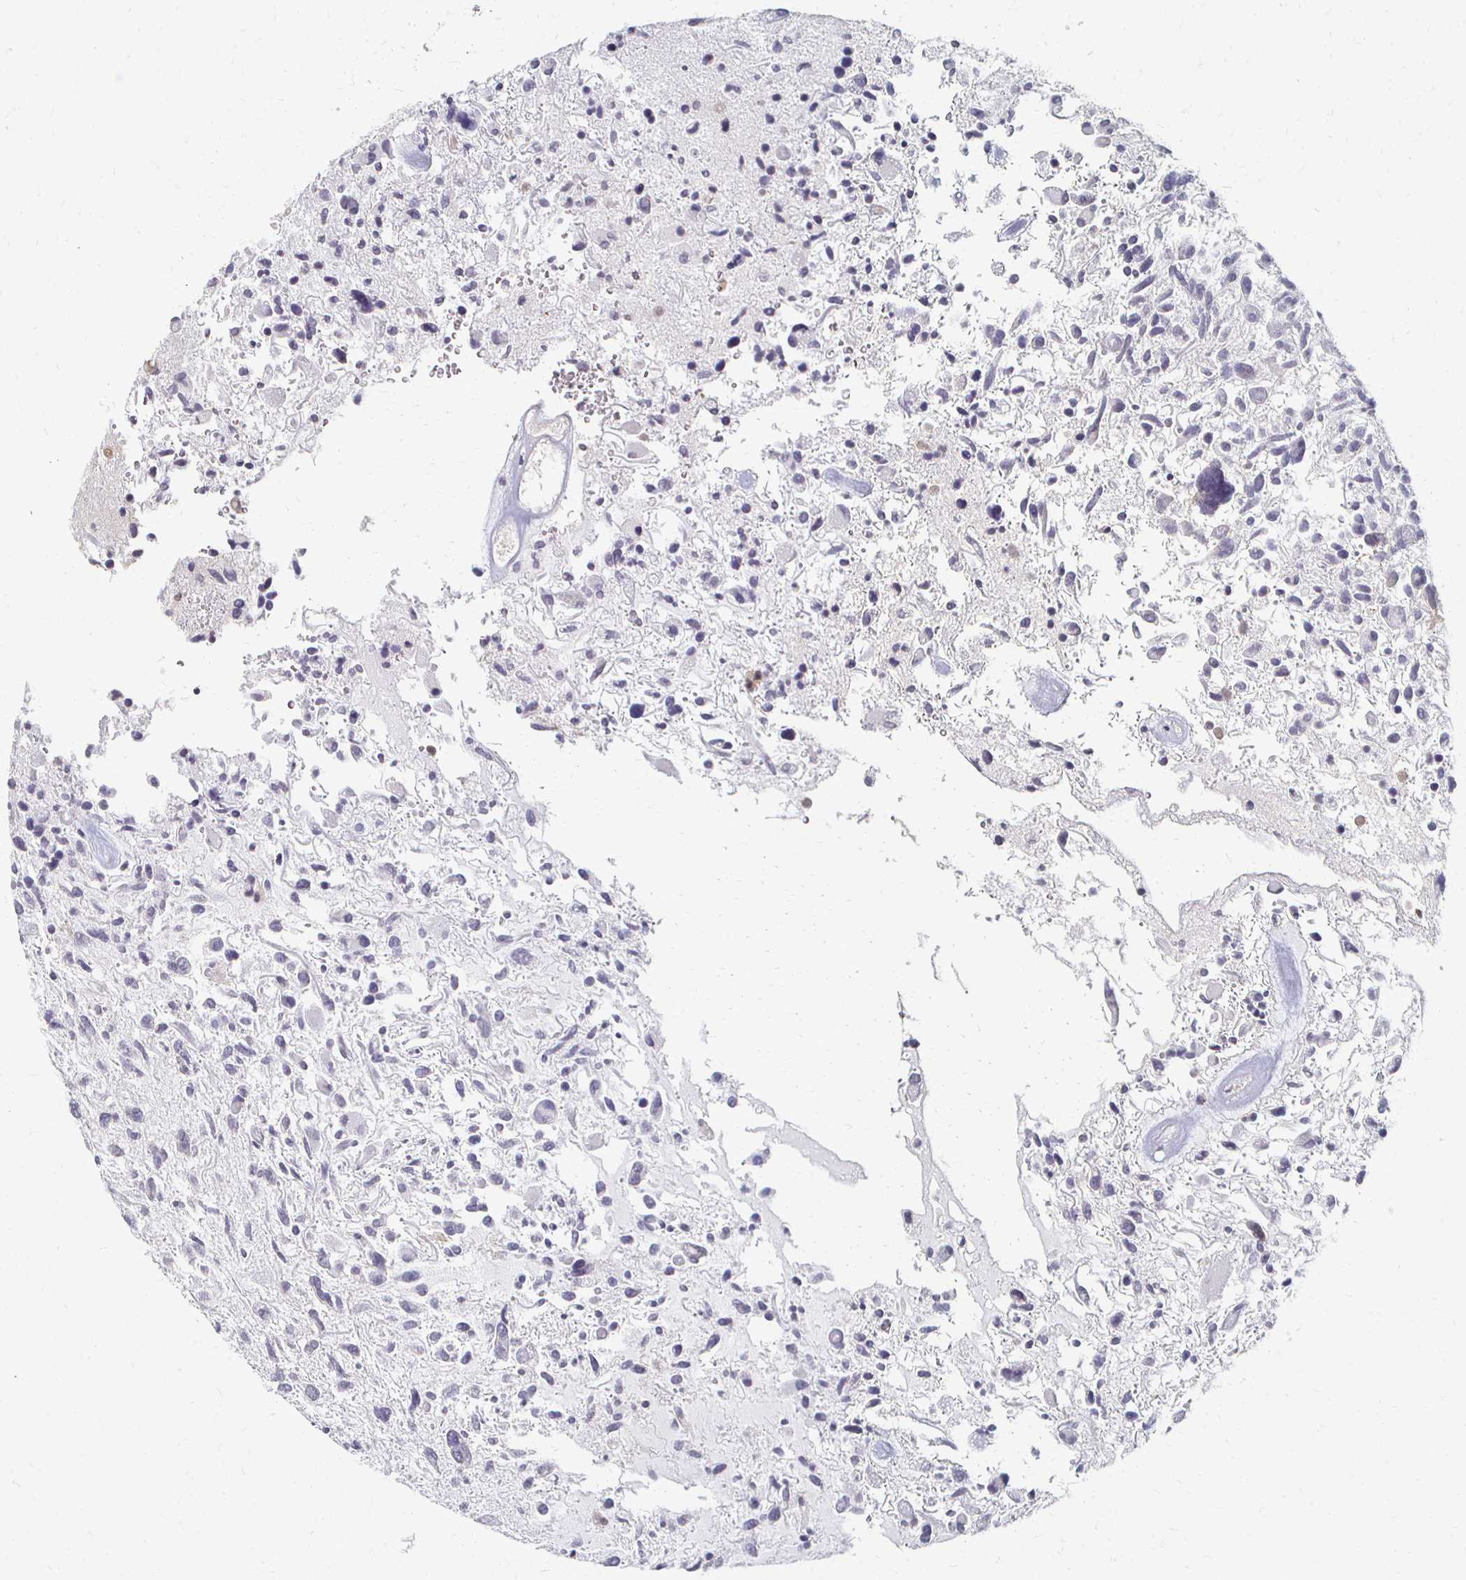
{"staining": {"intensity": "negative", "quantity": "none", "location": "none"}, "tissue": "glioma", "cell_type": "Tumor cells", "image_type": "cancer", "snomed": [{"axis": "morphology", "description": "Glioma, malignant, High grade"}, {"axis": "topography", "description": "Brain"}], "caption": "IHC of glioma demonstrates no expression in tumor cells.", "gene": "DAB1", "patient": {"sex": "female", "age": 11}}